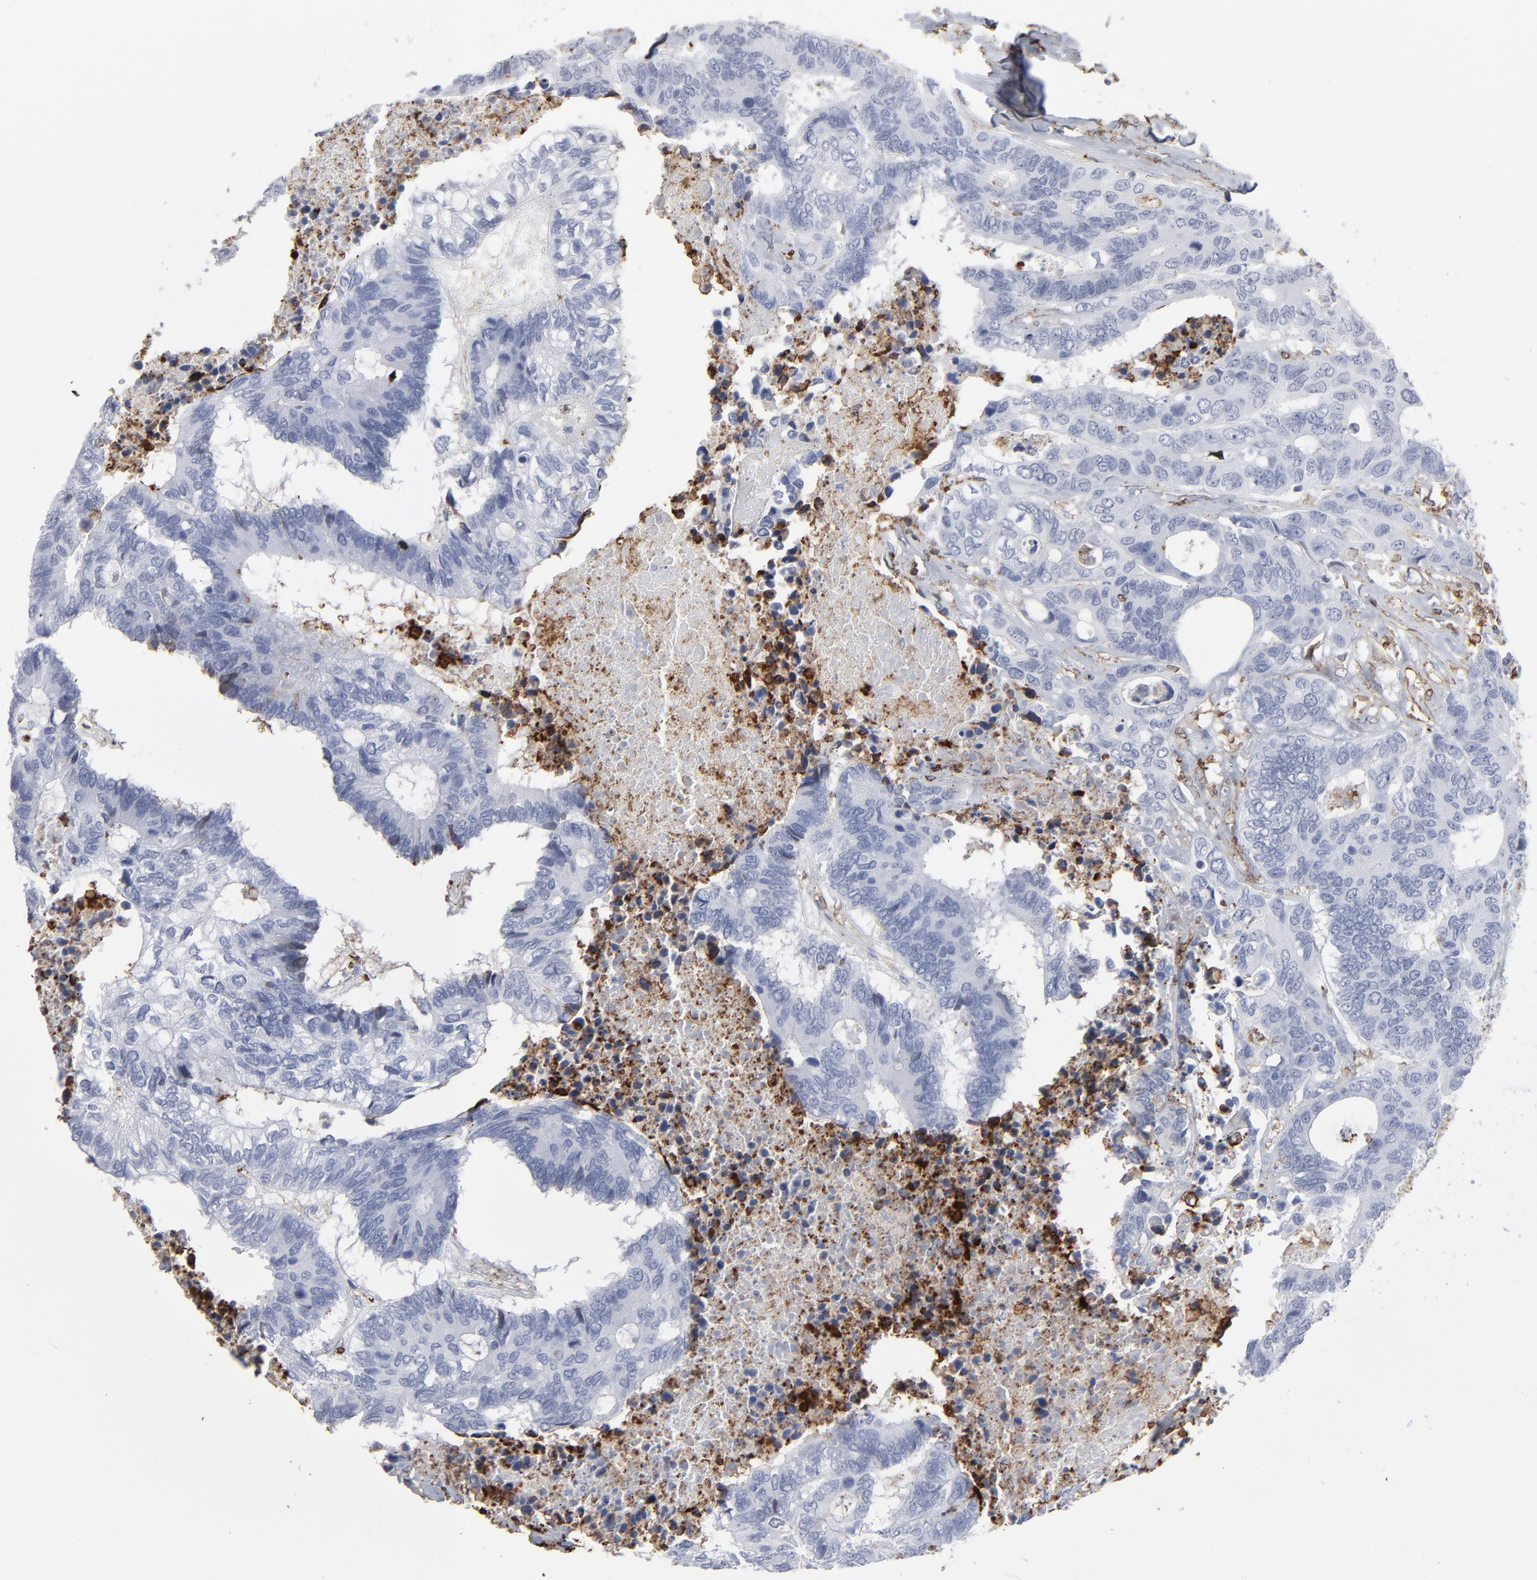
{"staining": {"intensity": "negative", "quantity": "none", "location": "none"}, "tissue": "colorectal cancer", "cell_type": "Tumor cells", "image_type": "cancer", "snomed": [{"axis": "morphology", "description": "Adenocarcinoma, NOS"}, {"axis": "topography", "description": "Rectum"}], "caption": "High magnification brightfield microscopy of colorectal cancer (adenocarcinoma) stained with DAB (brown) and counterstained with hematoxylin (blue): tumor cells show no significant staining.", "gene": "ANXA5", "patient": {"sex": "male", "age": 55}}